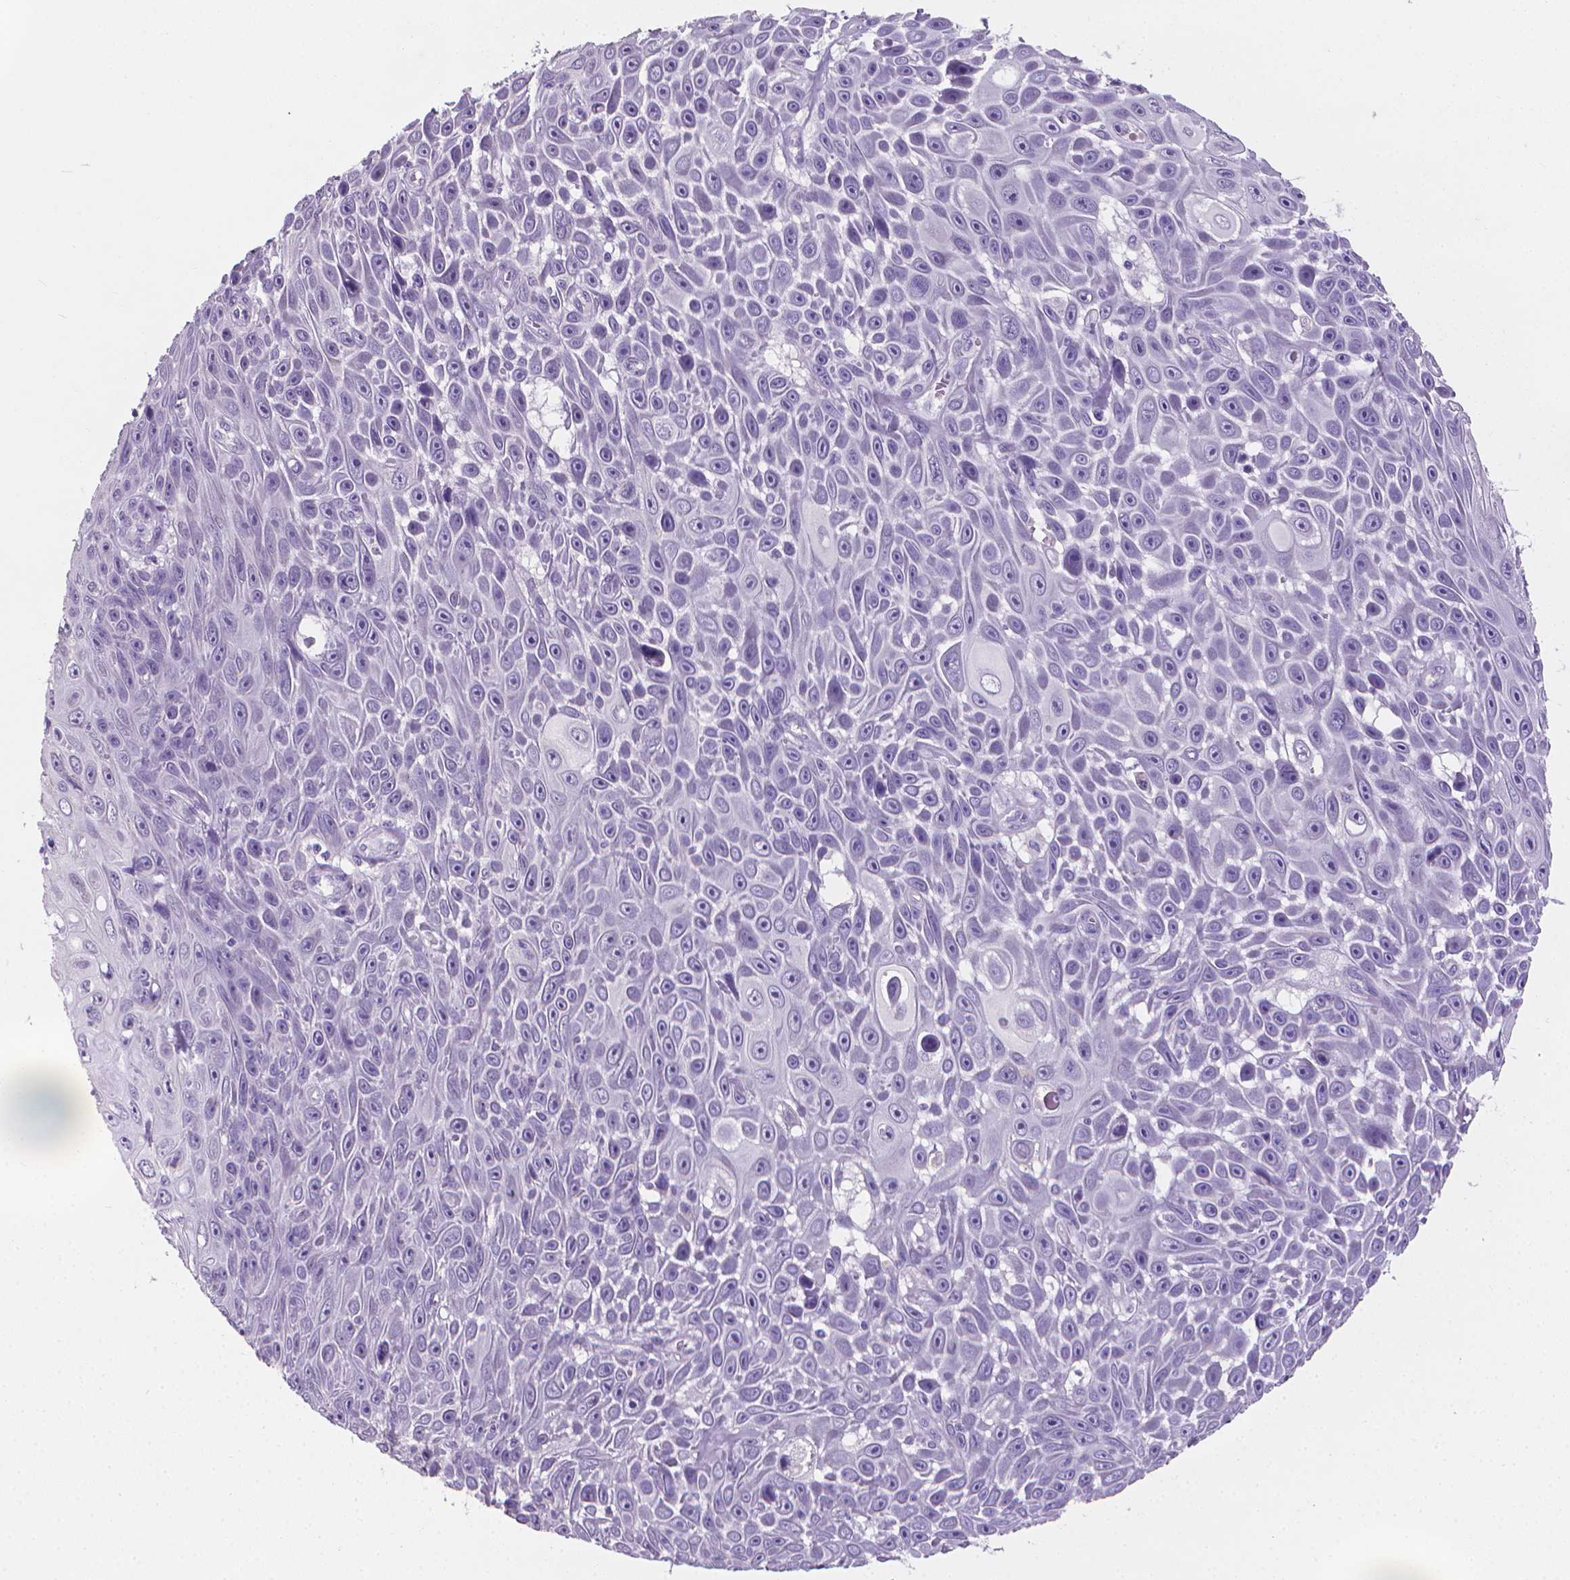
{"staining": {"intensity": "negative", "quantity": "none", "location": "none"}, "tissue": "skin cancer", "cell_type": "Tumor cells", "image_type": "cancer", "snomed": [{"axis": "morphology", "description": "Squamous cell carcinoma, NOS"}, {"axis": "topography", "description": "Skin"}], "caption": "This is an IHC histopathology image of human skin cancer (squamous cell carcinoma). There is no positivity in tumor cells.", "gene": "XPNPEP2", "patient": {"sex": "male", "age": 82}}